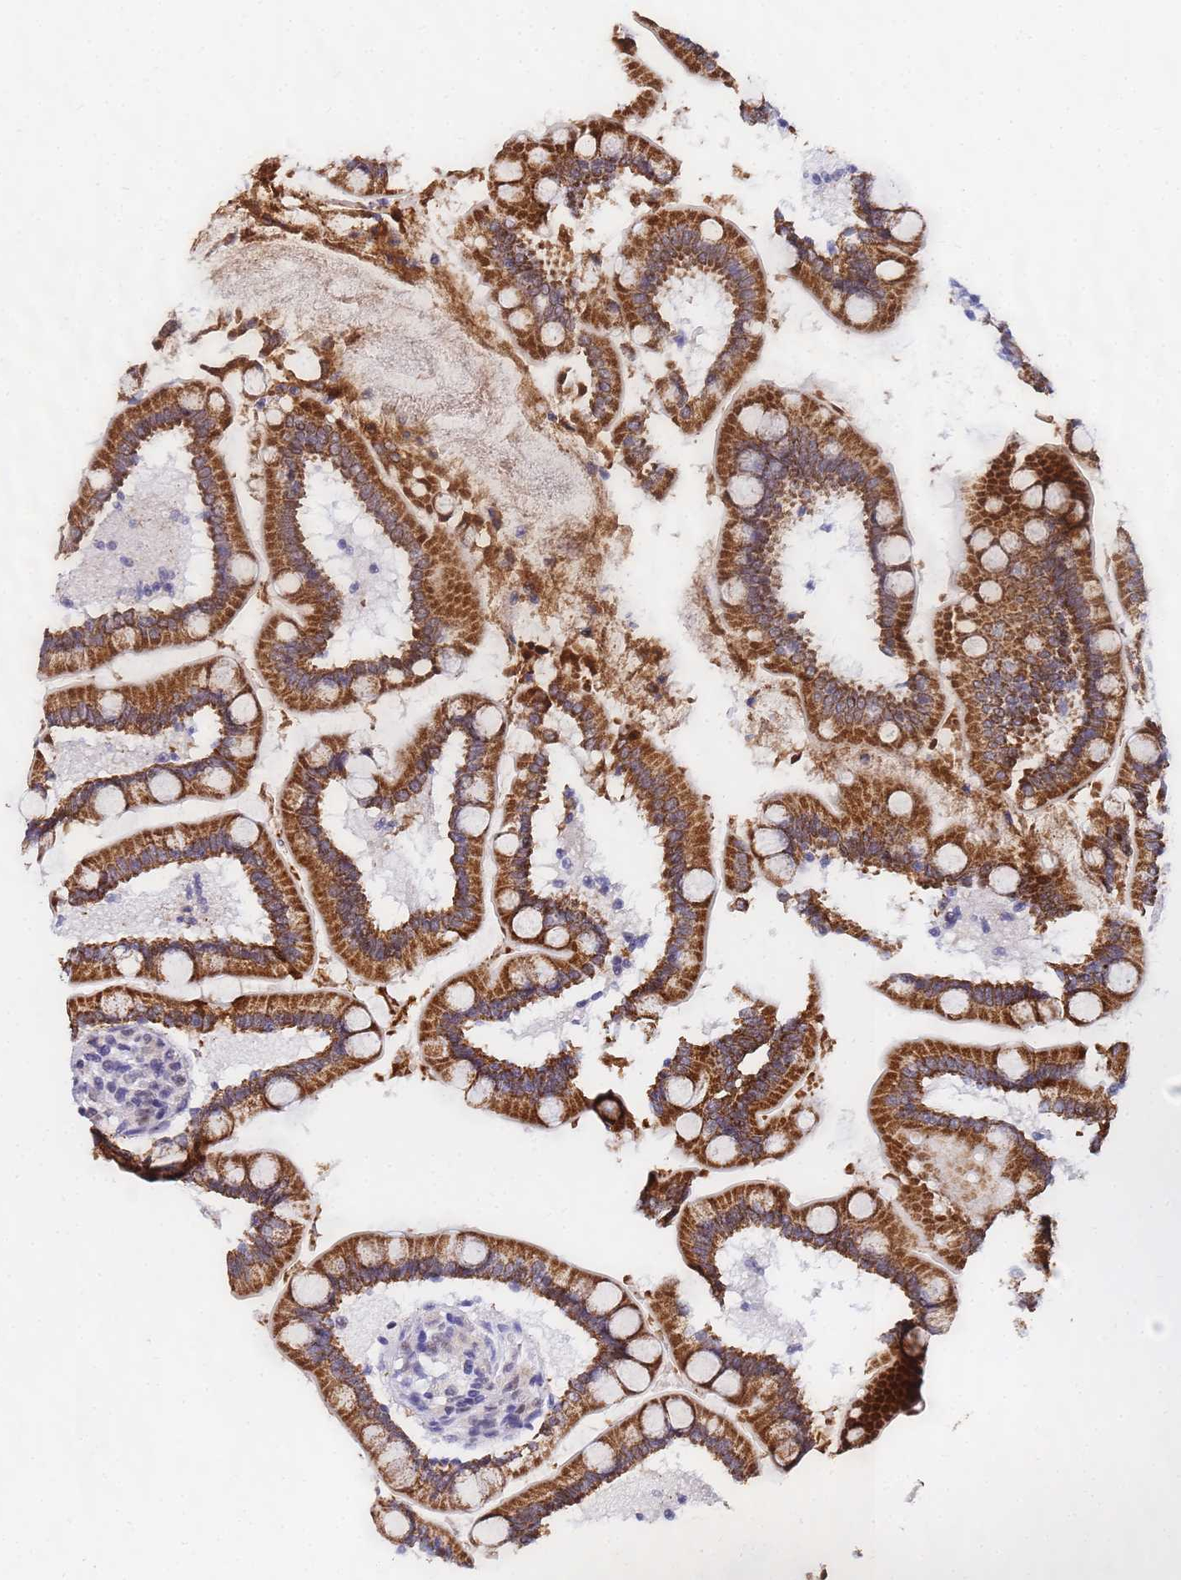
{"staining": {"intensity": "strong", "quantity": ">75%", "location": "cytoplasmic/membranous"}, "tissue": "small intestine", "cell_type": "Glandular cells", "image_type": "normal", "snomed": [{"axis": "morphology", "description": "Normal tissue, NOS"}, {"axis": "topography", "description": "Small intestine"}], "caption": "This image shows IHC staining of normal small intestine, with high strong cytoplasmic/membranous expression in approximately >75% of glandular cells.", "gene": "CKMT1A", "patient": {"sex": "female", "age": 64}}